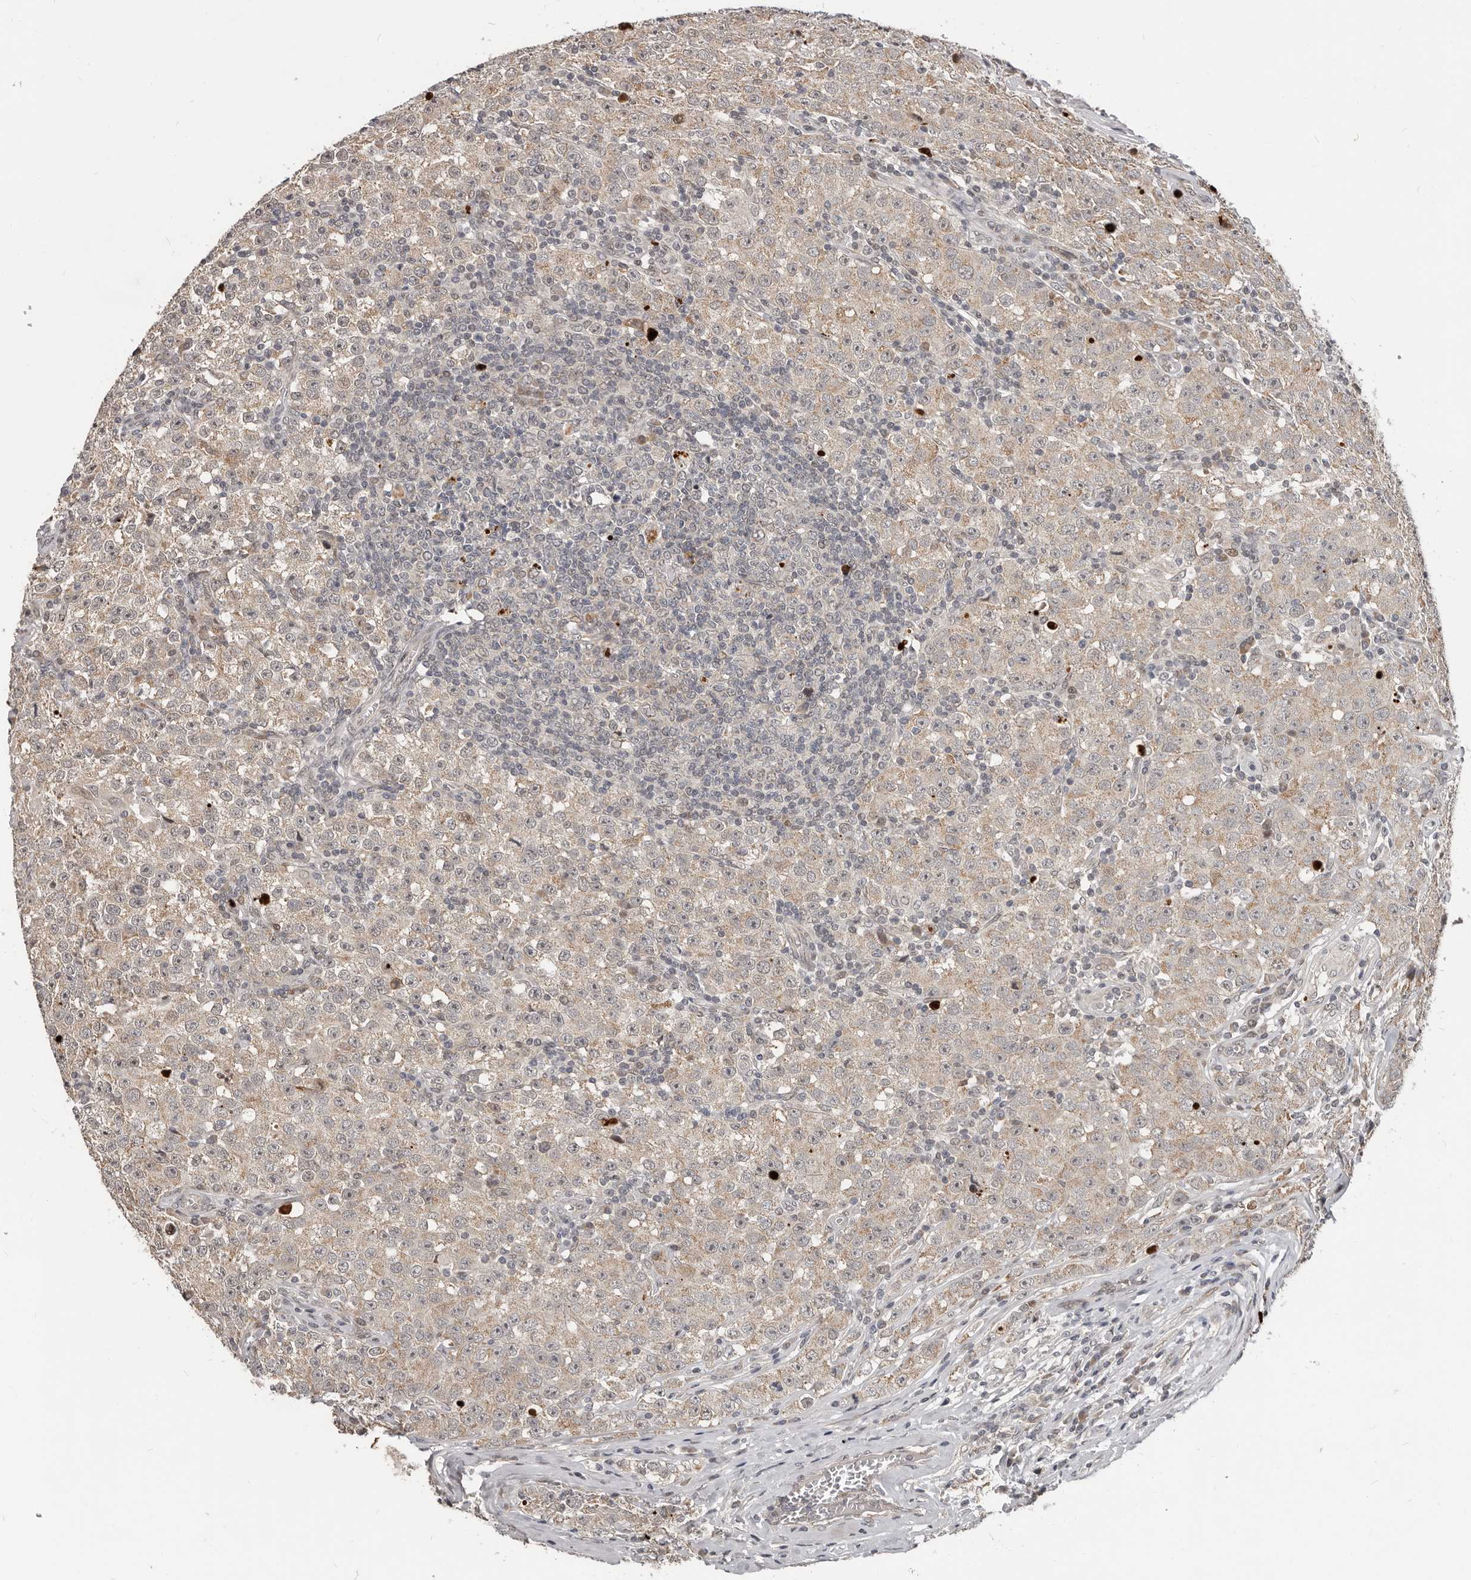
{"staining": {"intensity": "weak", "quantity": "25%-75%", "location": "cytoplasmic/membranous"}, "tissue": "testis cancer", "cell_type": "Tumor cells", "image_type": "cancer", "snomed": [{"axis": "morphology", "description": "Seminoma, NOS"}, {"axis": "morphology", "description": "Carcinoma, Embryonal, NOS"}, {"axis": "topography", "description": "Testis"}], "caption": "Embryonal carcinoma (testis) was stained to show a protein in brown. There is low levels of weak cytoplasmic/membranous staining in approximately 25%-75% of tumor cells. (Brightfield microscopy of DAB IHC at high magnification).", "gene": "APOL6", "patient": {"sex": "male", "age": 43}}